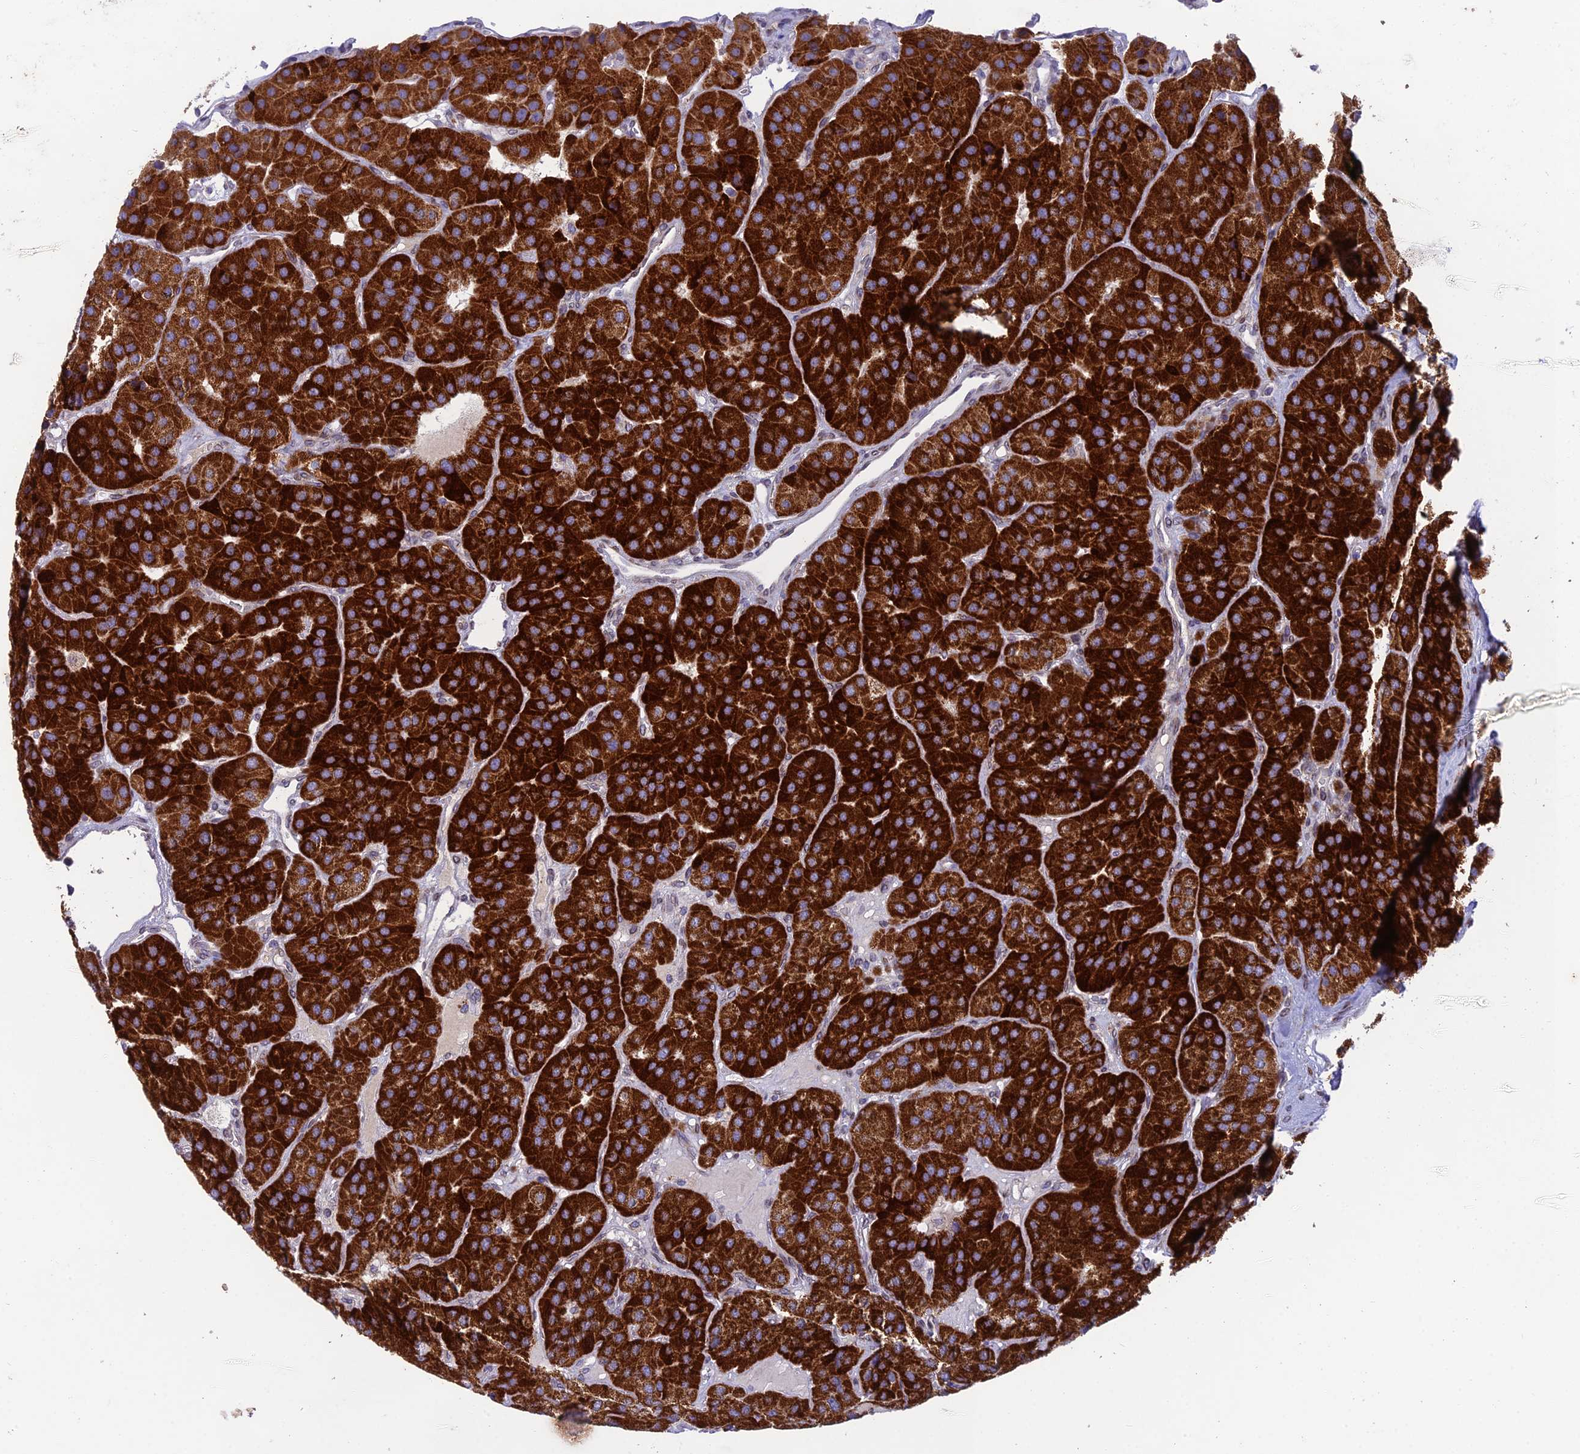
{"staining": {"intensity": "strong", "quantity": ">75%", "location": "cytoplasmic/membranous"}, "tissue": "parathyroid gland", "cell_type": "Glandular cells", "image_type": "normal", "snomed": [{"axis": "morphology", "description": "Normal tissue, NOS"}, {"axis": "morphology", "description": "Adenoma, NOS"}, {"axis": "topography", "description": "Parathyroid gland"}], "caption": "About >75% of glandular cells in unremarkable parathyroid gland reveal strong cytoplasmic/membranous protein staining as visualized by brown immunohistochemical staining.", "gene": "MGAT2", "patient": {"sex": "female", "age": 86}}